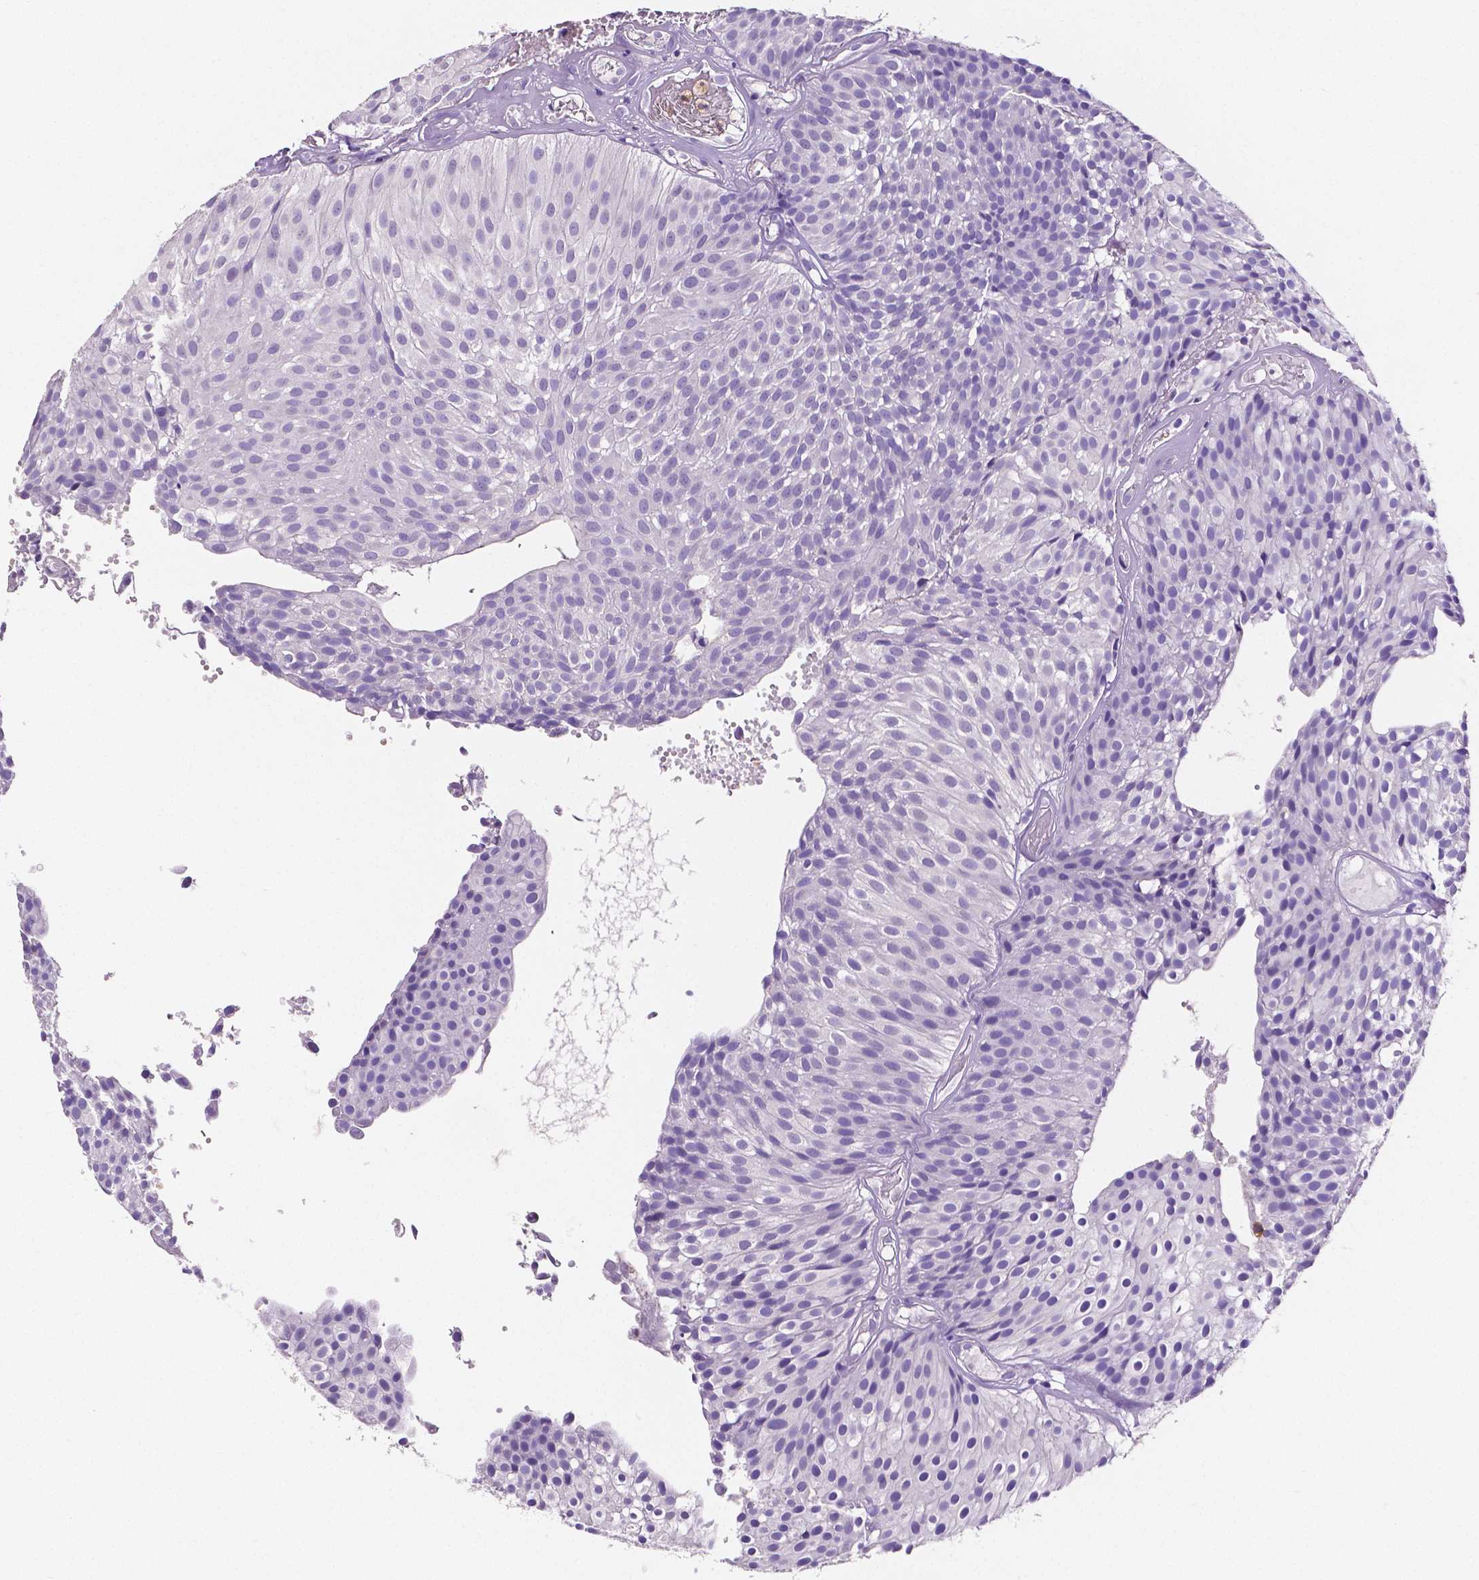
{"staining": {"intensity": "negative", "quantity": "none", "location": "none"}, "tissue": "urothelial cancer", "cell_type": "Tumor cells", "image_type": "cancer", "snomed": [{"axis": "morphology", "description": "Urothelial carcinoma, Low grade"}, {"axis": "topography", "description": "Urinary bladder"}], "caption": "Immunohistochemistry (IHC) micrograph of neoplastic tissue: urothelial carcinoma (low-grade) stained with DAB (3,3'-diaminobenzidine) exhibits no significant protein positivity in tumor cells.", "gene": "MMP9", "patient": {"sex": "male", "age": 63}}